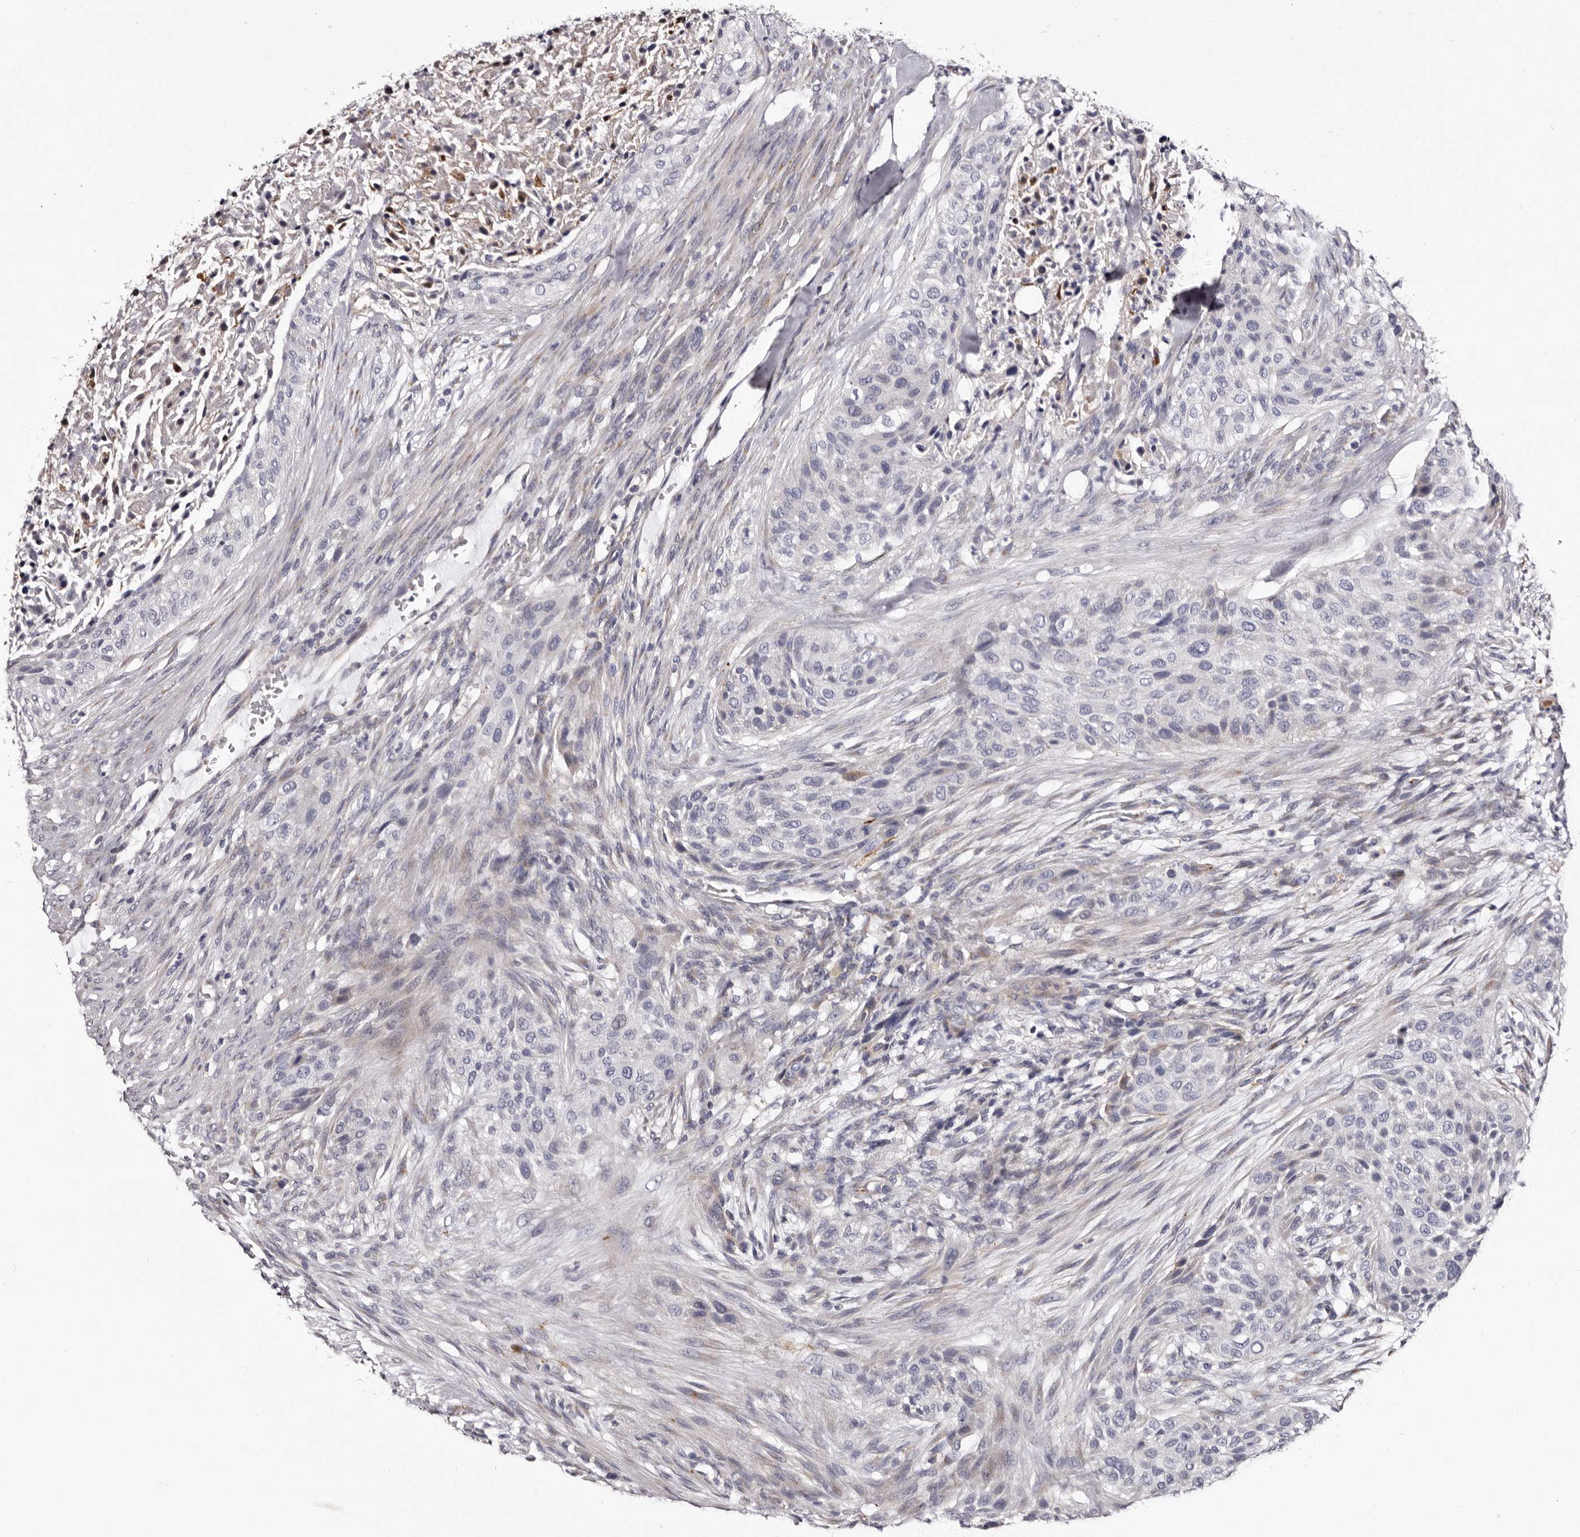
{"staining": {"intensity": "negative", "quantity": "none", "location": "none"}, "tissue": "urothelial cancer", "cell_type": "Tumor cells", "image_type": "cancer", "snomed": [{"axis": "morphology", "description": "Urothelial carcinoma, High grade"}, {"axis": "topography", "description": "Urinary bladder"}], "caption": "Immunohistochemistry photomicrograph of neoplastic tissue: human high-grade urothelial carcinoma stained with DAB demonstrates no significant protein positivity in tumor cells.", "gene": "AUNIP", "patient": {"sex": "male", "age": 35}}